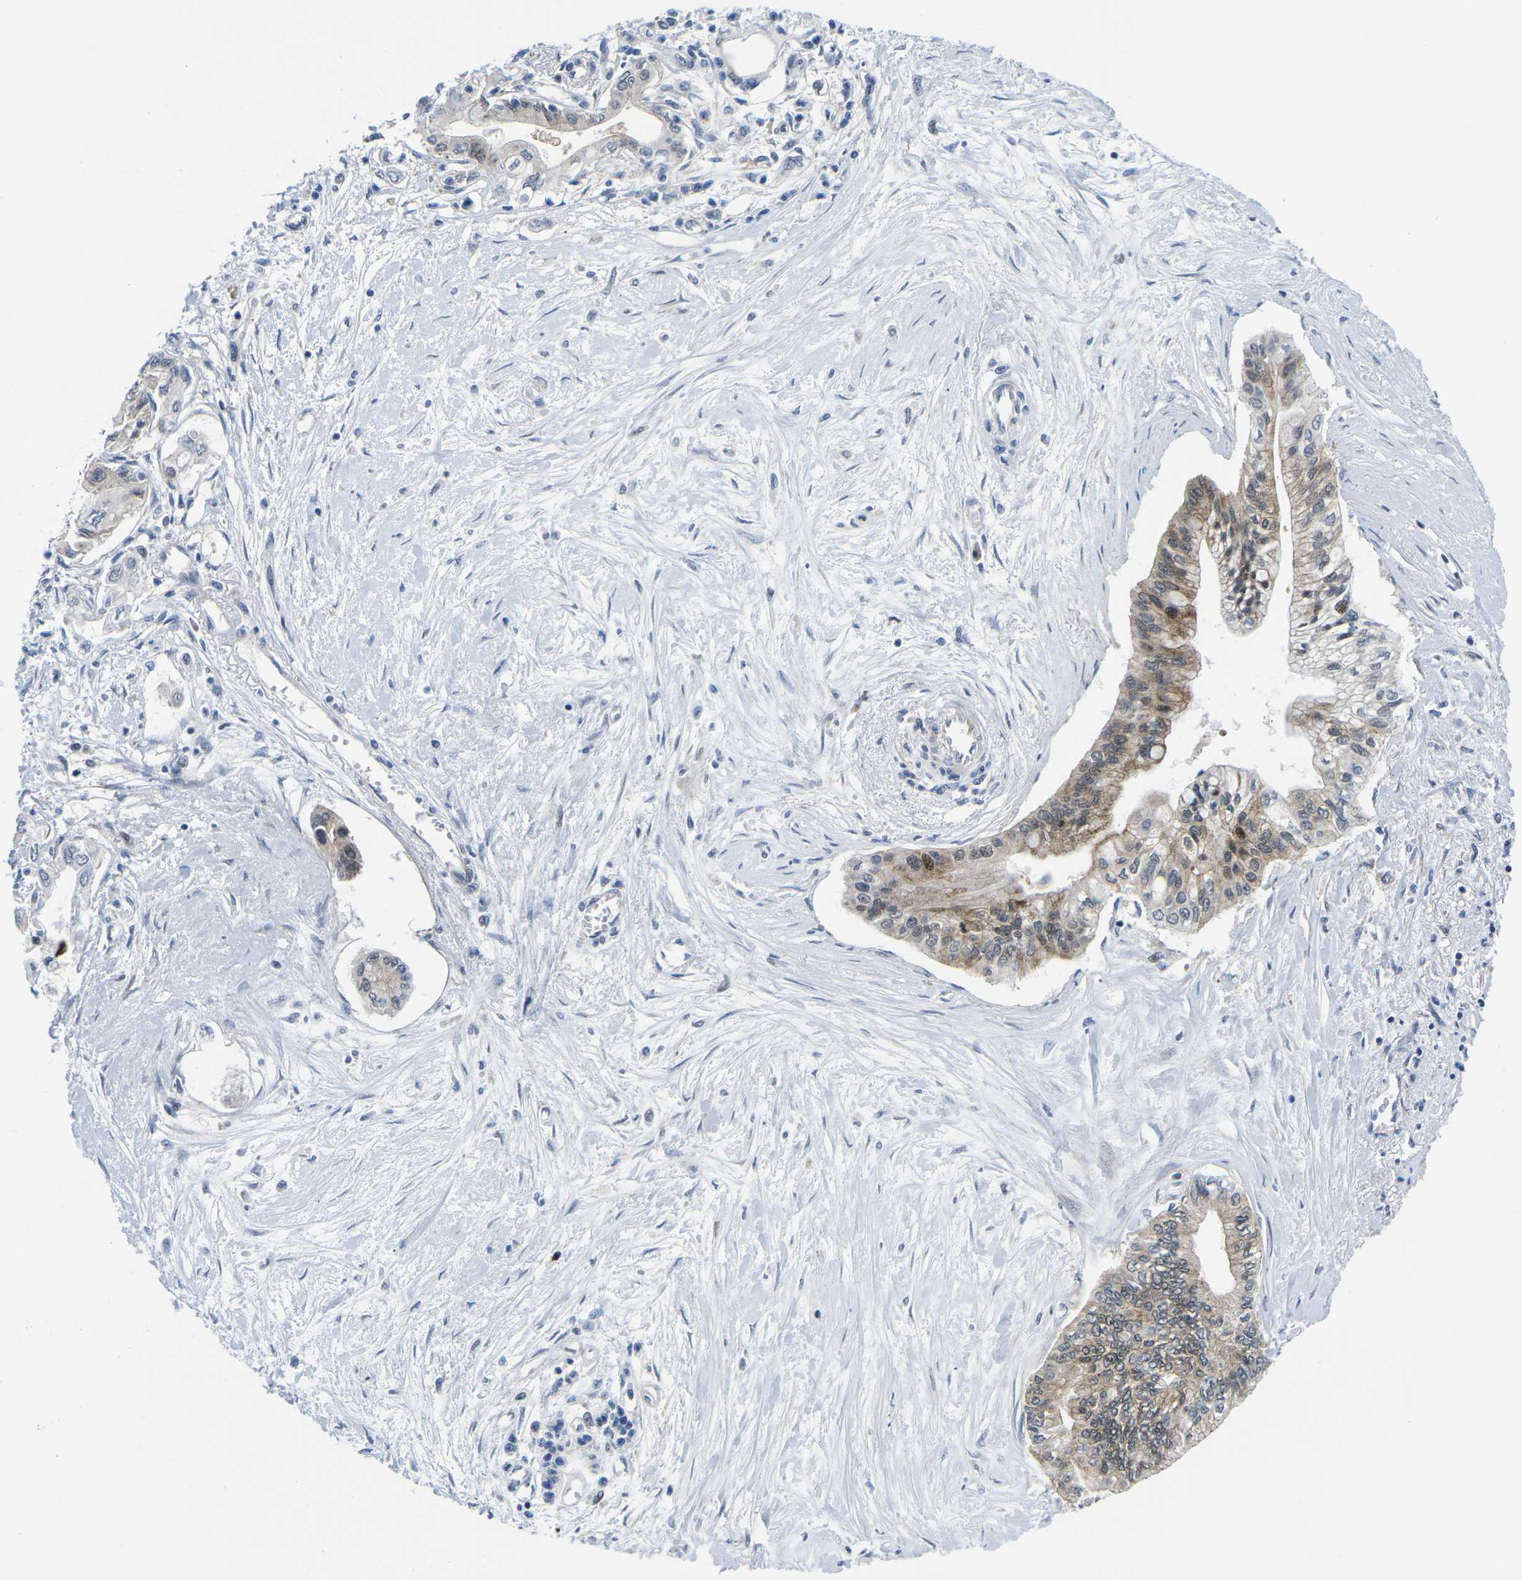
{"staining": {"intensity": "moderate", "quantity": ">75%", "location": "cytoplasmic/membranous"}, "tissue": "pancreatic cancer", "cell_type": "Tumor cells", "image_type": "cancer", "snomed": [{"axis": "morphology", "description": "Adenocarcinoma, NOS"}, {"axis": "topography", "description": "Pancreas"}], "caption": "Approximately >75% of tumor cells in pancreatic cancer demonstrate moderate cytoplasmic/membranous protein expression as visualized by brown immunohistochemical staining.", "gene": "EIF4E", "patient": {"sex": "female", "age": 77}}